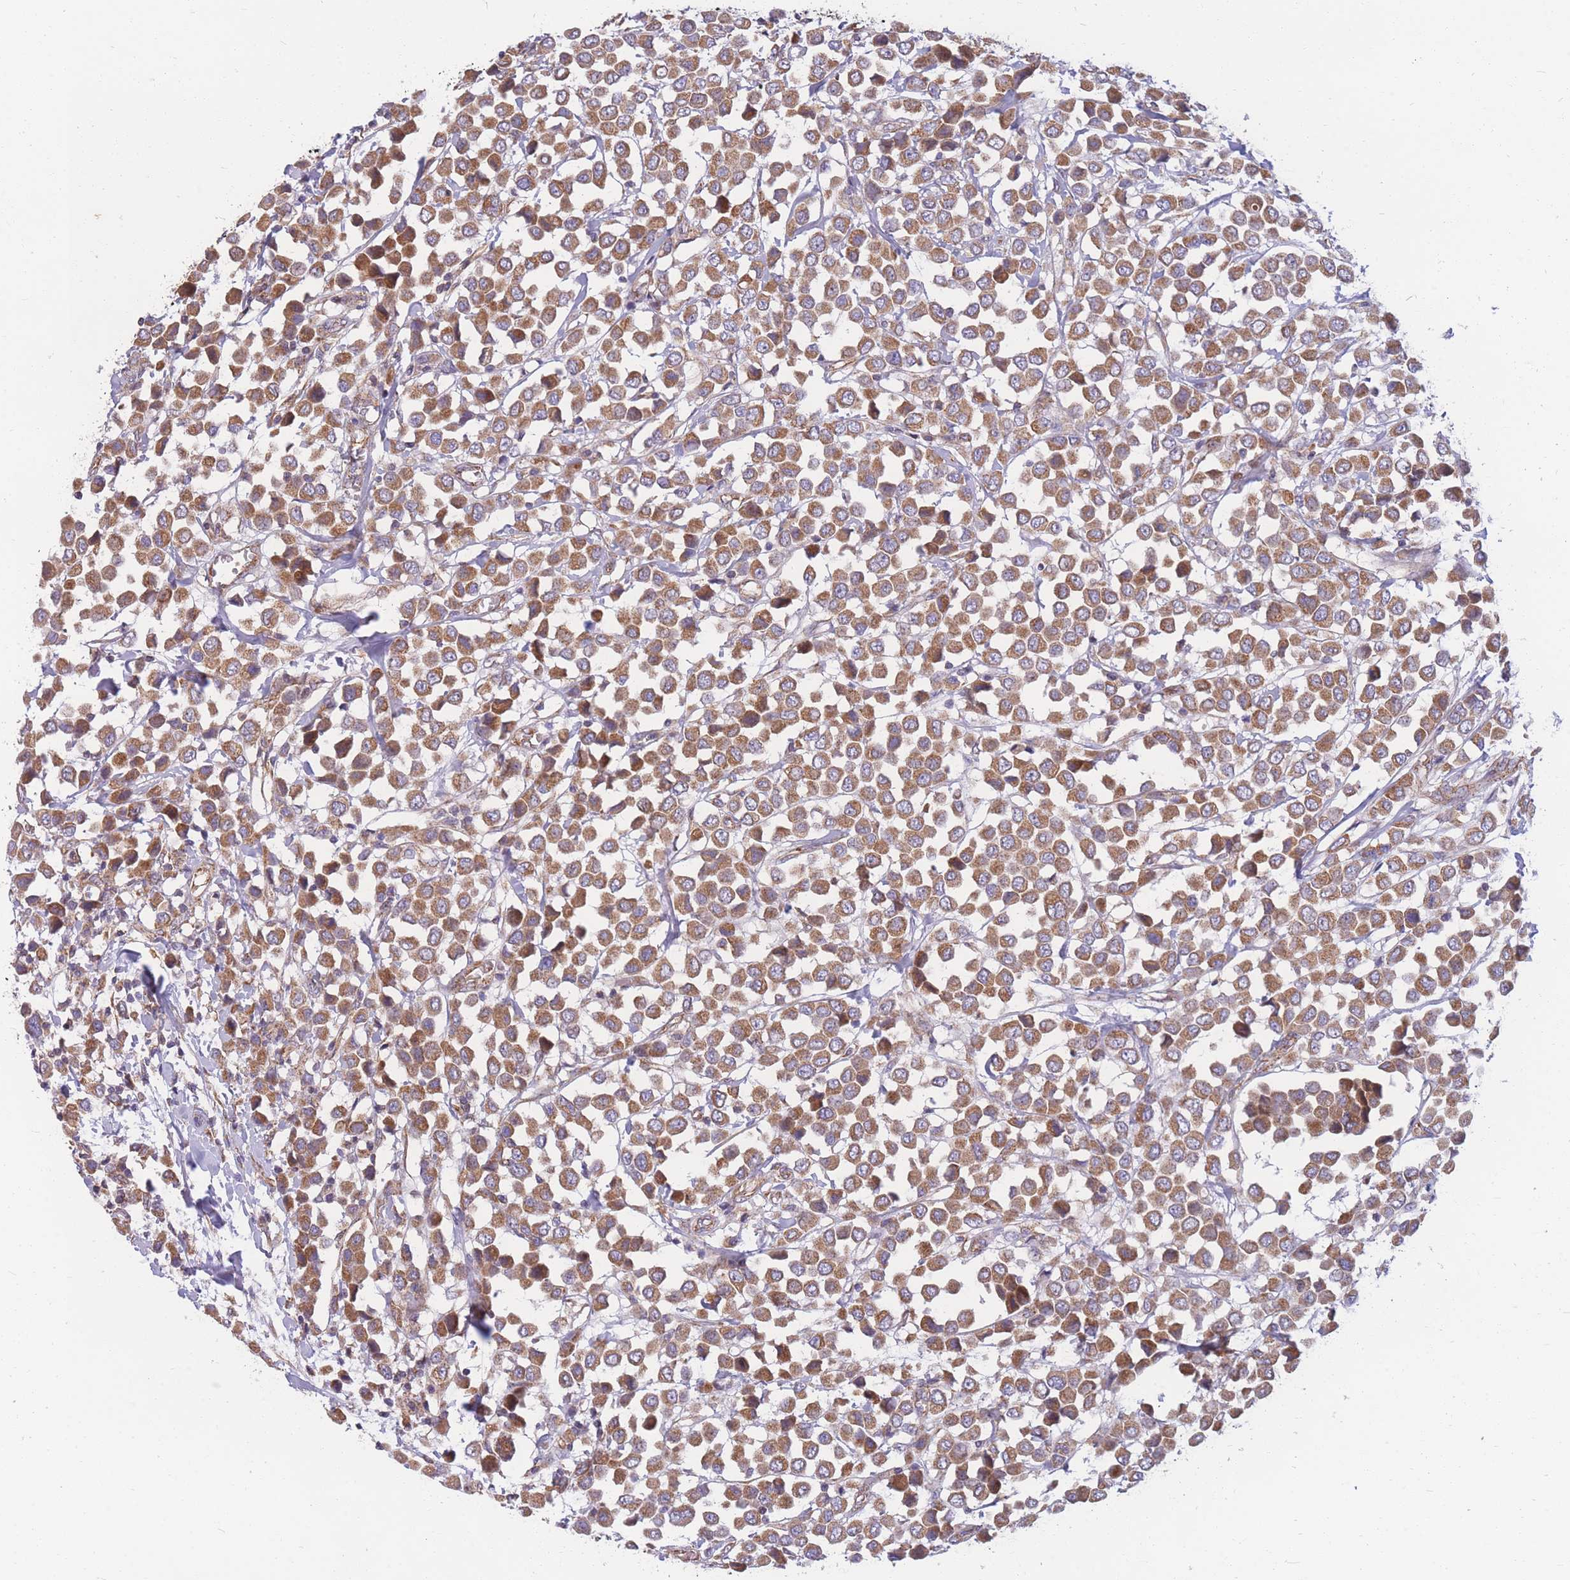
{"staining": {"intensity": "moderate", "quantity": ">75%", "location": "cytoplasmic/membranous"}, "tissue": "breast cancer", "cell_type": "Tumor cells", "image_type": "cancer", "snomed": [{"axis": "morphology", "description": "Duct carcinoma"}, {"axis": "topography", "description": "Breast"}], "caption": "IHC staining of infiltrating ductal carcinoma (breast), which shows medium levels of moderate cytoplasmic/membranous expression in approximately >75% of tumor cells indicating moderate cytoplasmic/membranous protein positivity. The staining was performed using DAB (3,3'-diaminobenzidine) (brown) for protein detection and nuclei were counterstained in hematoxylin (blue).", "gene": "MRPS9", "patient": {"sex": "female", "age": 61}}